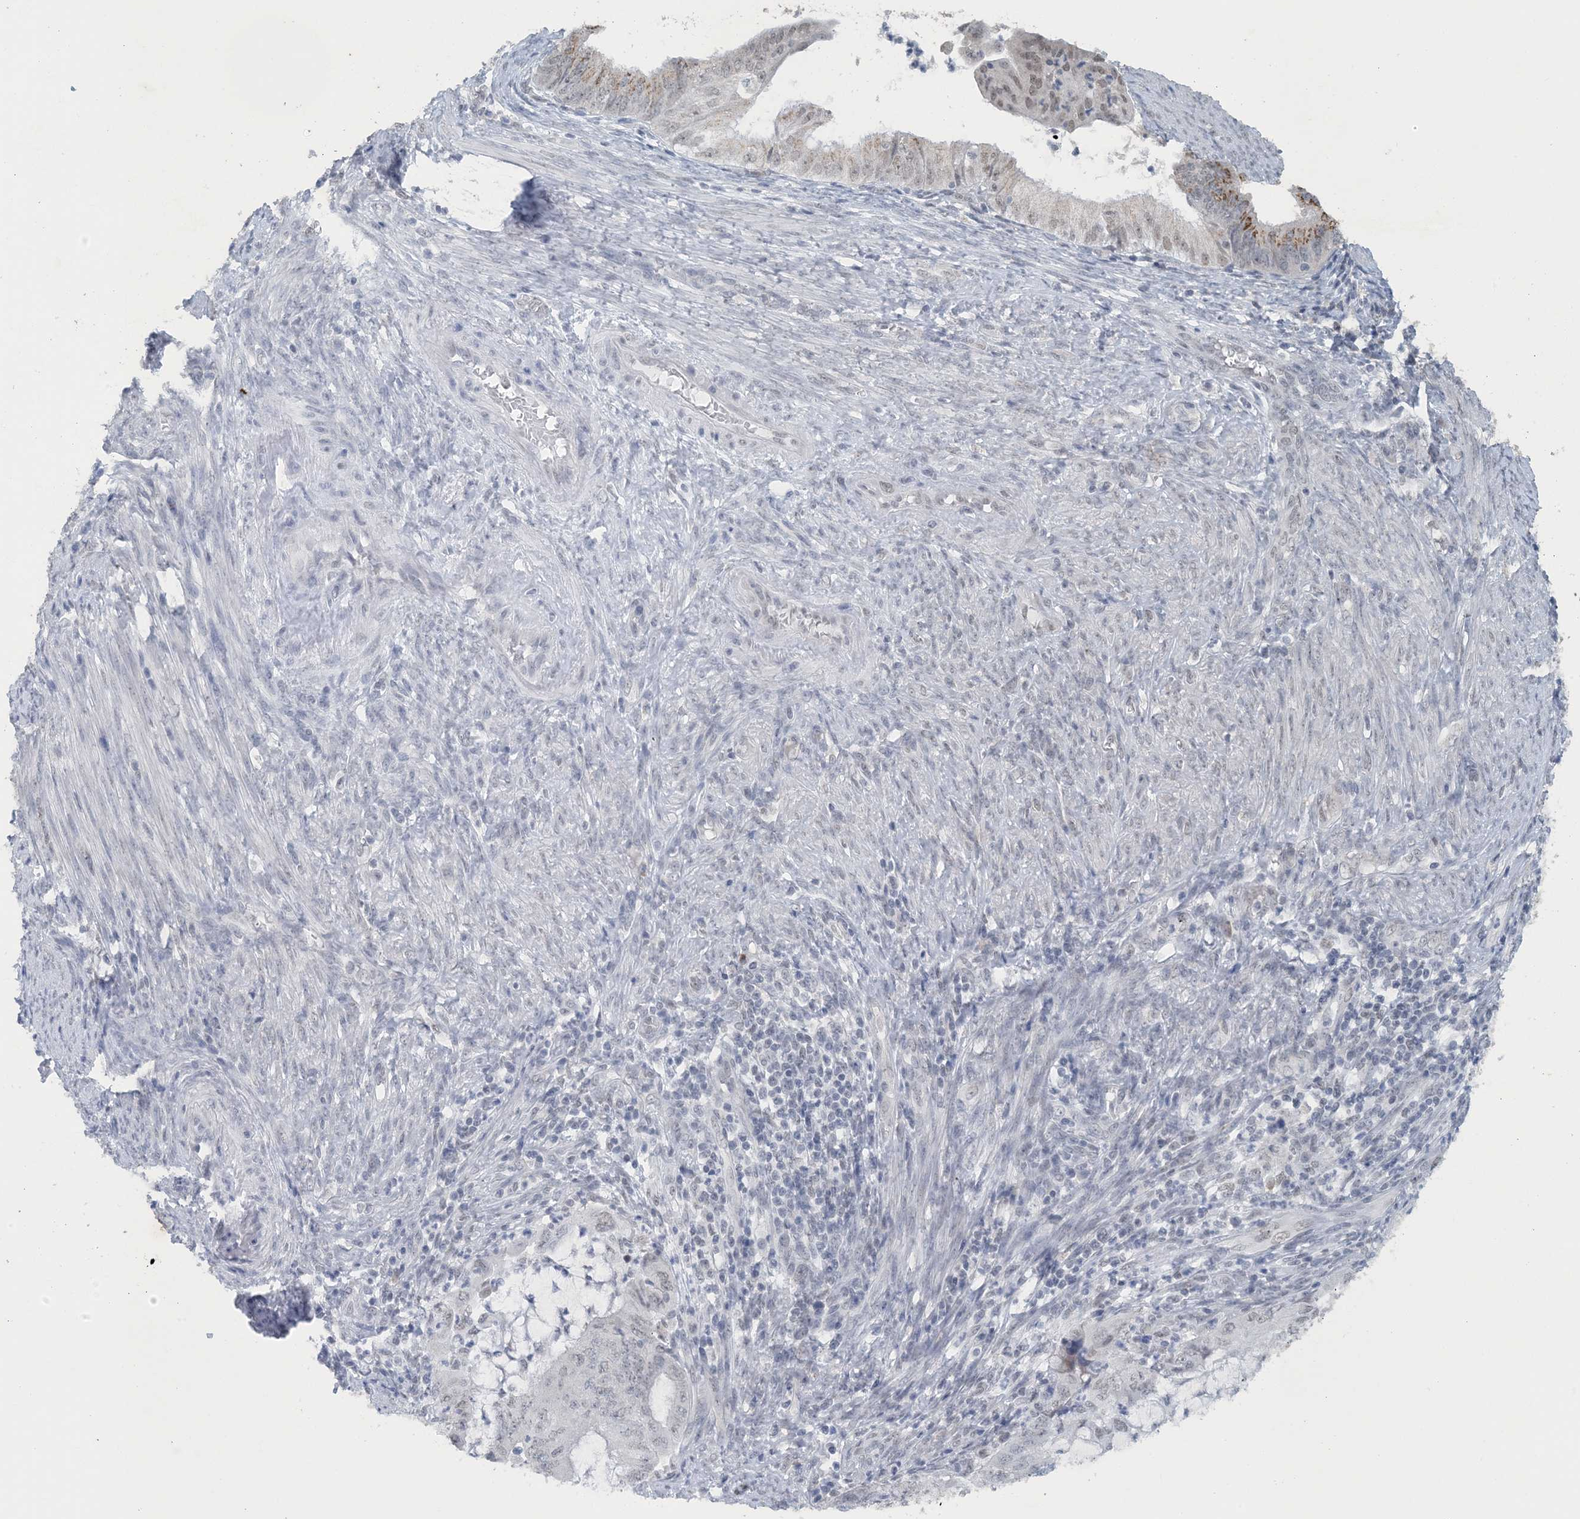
{"staining": {"intensity": "weak", "quantity": "<25%", "location": "nuclear"}, "tissue": "endometrial cancer", "cell_type": "Tumor cells", "image_type": "cancer", "snomed": [{"axis": "morphology", "description": "Adenocarcinoma, NOS"}, {"axis": "topography", "description": "Endometrium"}], "caption": "Protein analysis of endometrial adenocarcinoma reveals no significant staining in tumor cells.", "gene": "MBD2", "patient": {"sex": "female", "age": 51}}